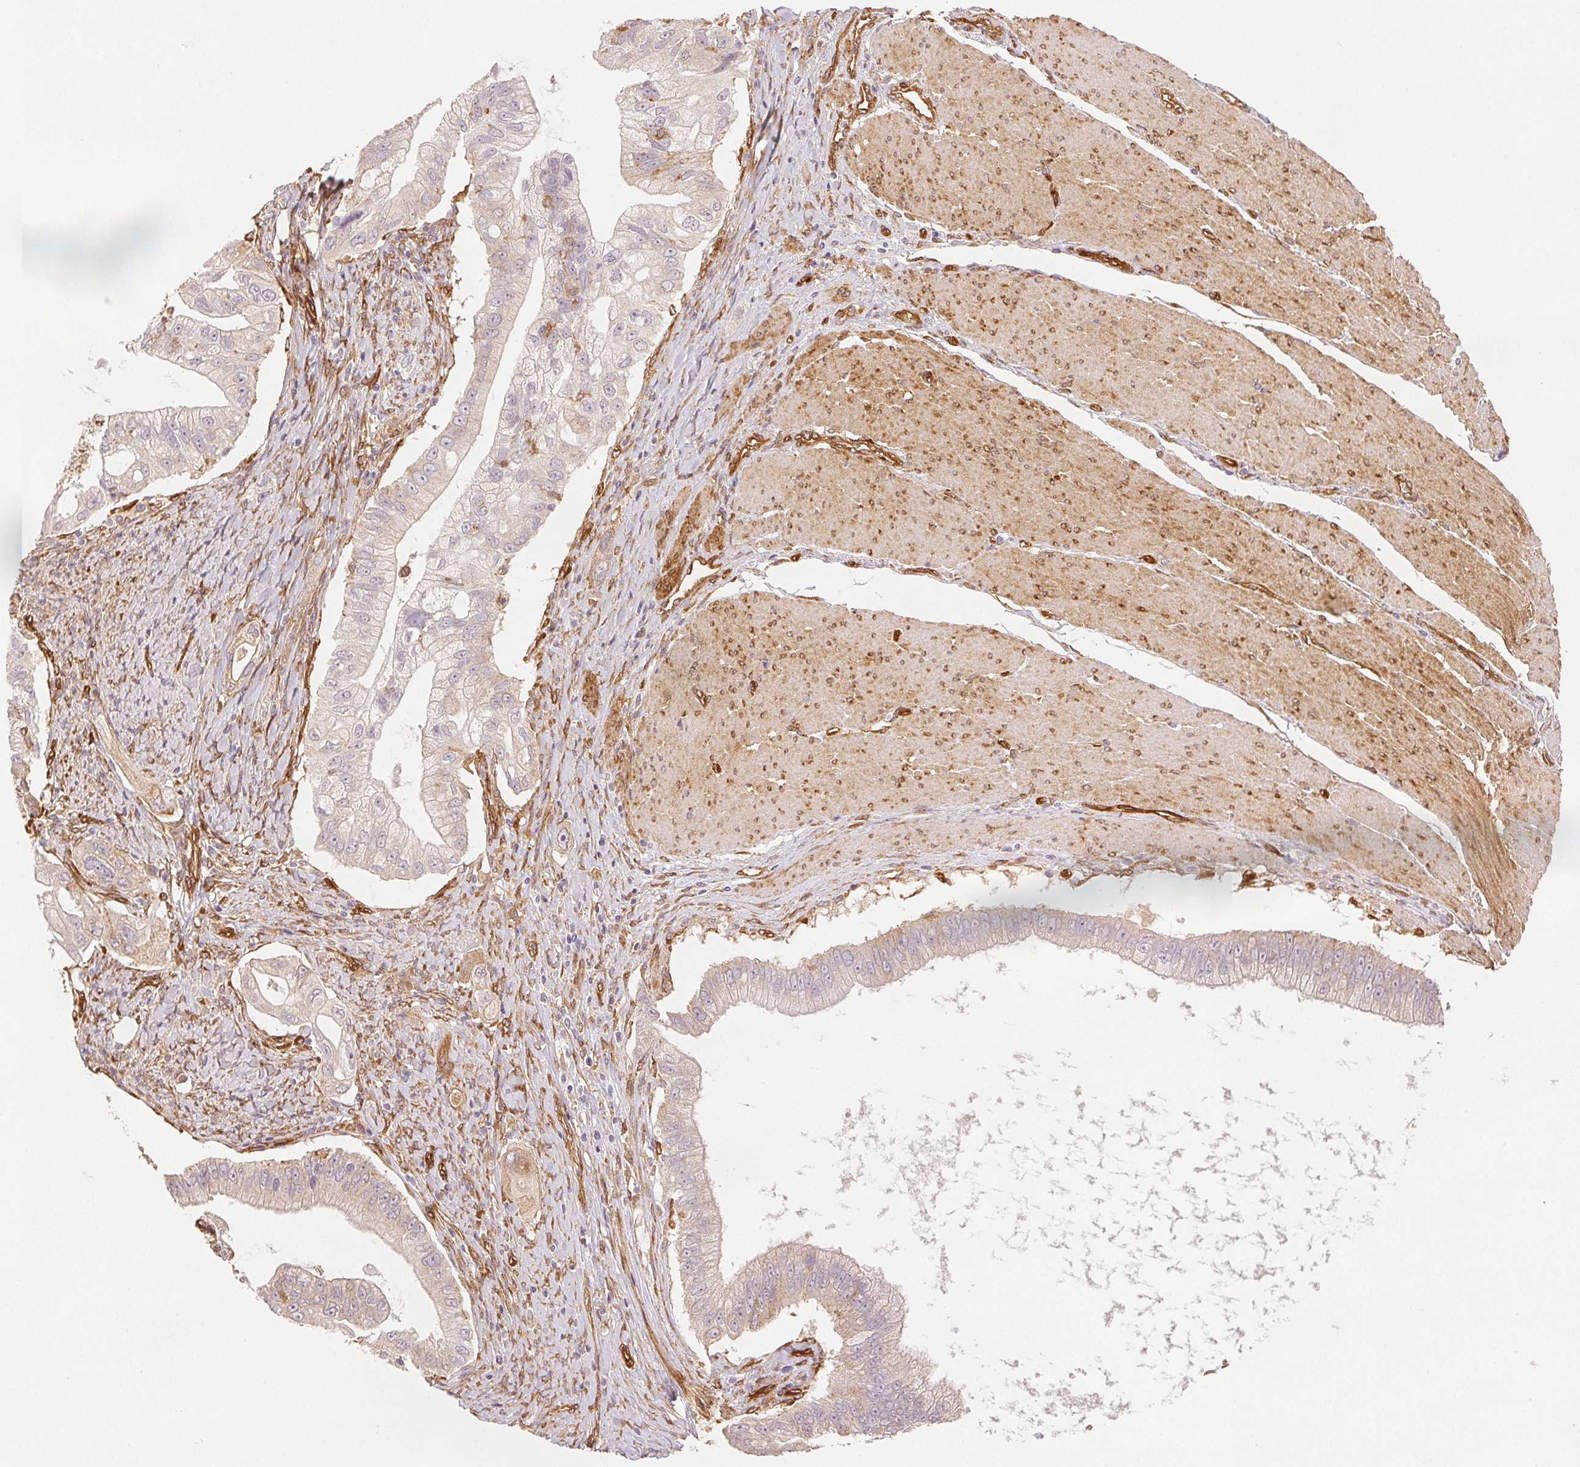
{"staining": {"intensity": "weak", "quantity": "<25%", "location": "cytoplasmic/membranous"}, "tissue": "pancreatic cancer", "cell_type": "Tumor cells", "image_type": "cancer", "snomed": [{"axis": "morphology", "description": "Adenocarcinoma, NOS"}, {"axis": "topography", "description": "Pancreas"}], "caption": "Pancreatic cancer (adenocarcinoma) stained for a protein using IHC shows no staining tumor cells.", "gene": "DIAPH2", "patient": {"sex": "male", "age": 70}}